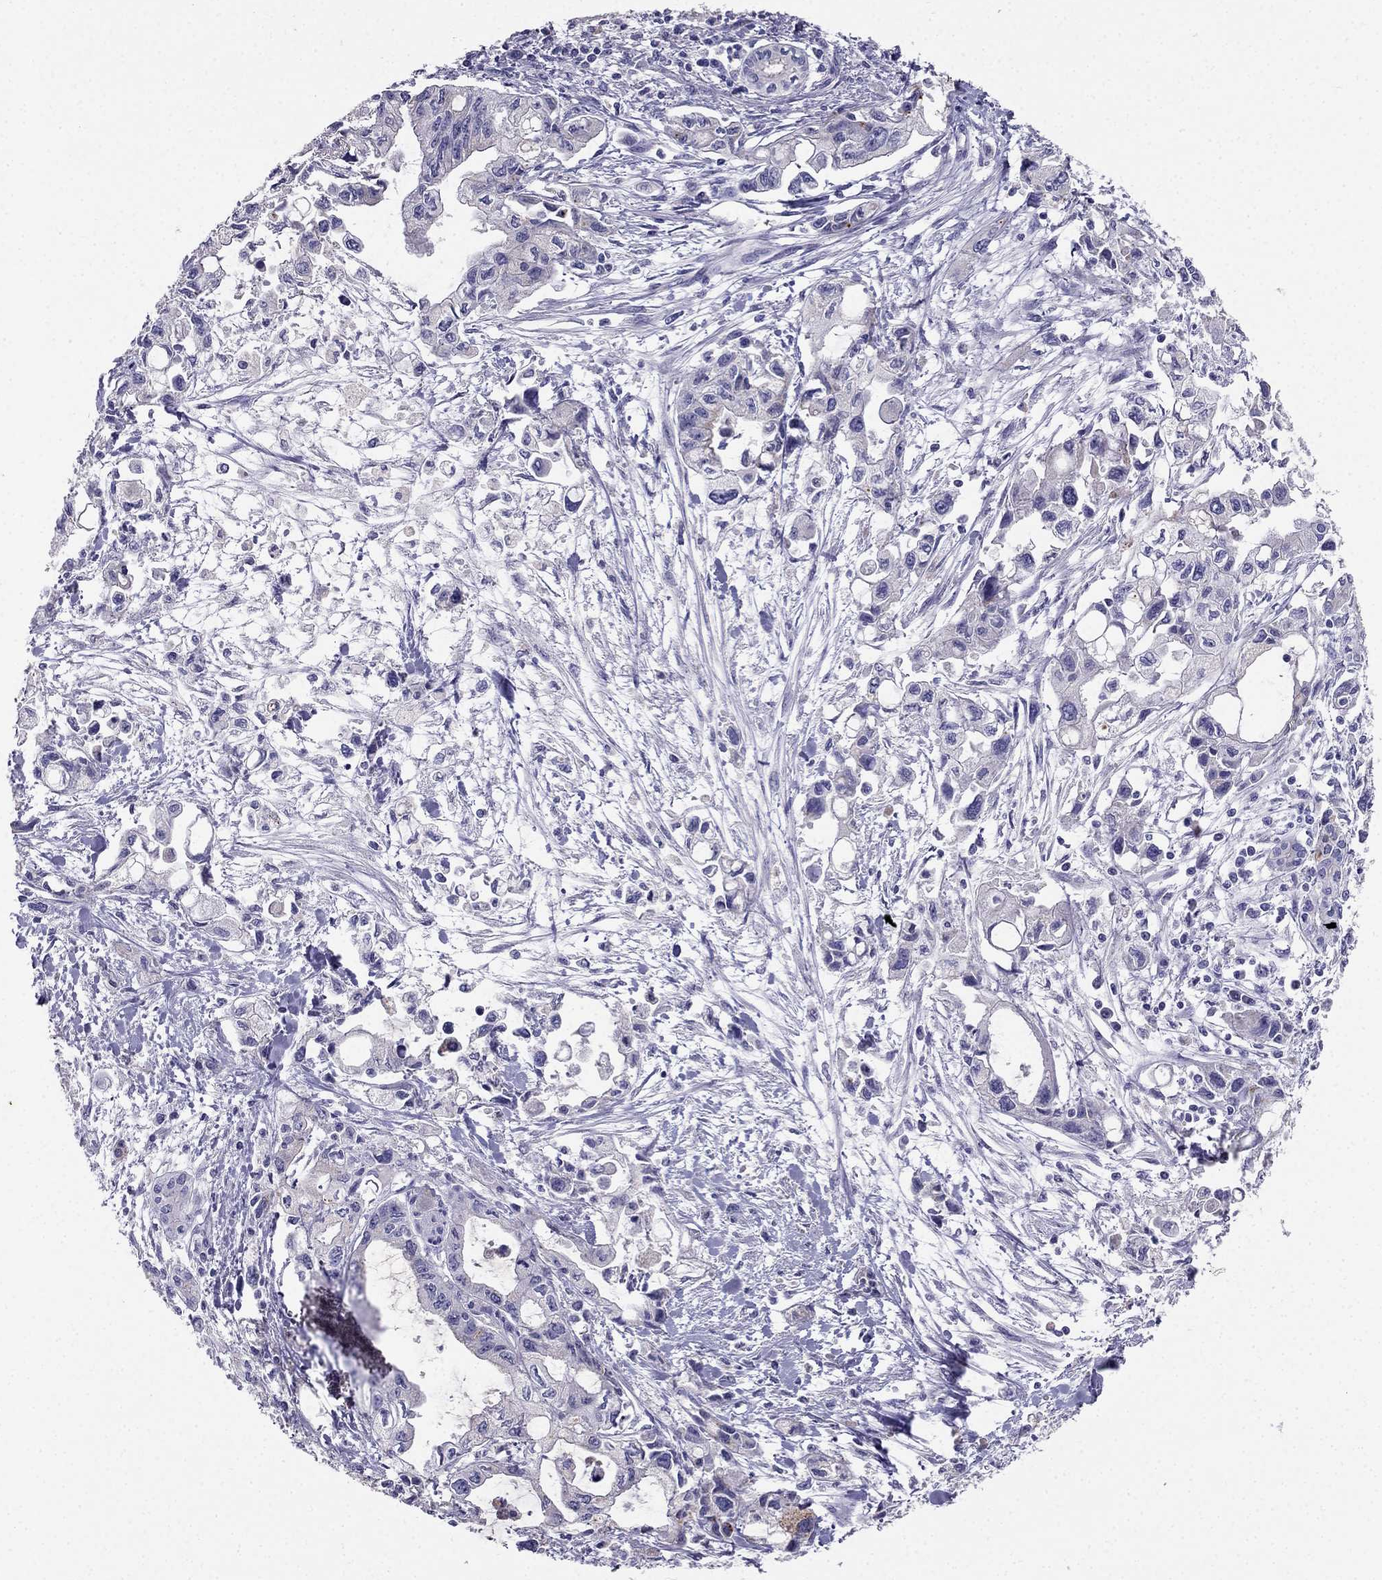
{"staining": {"intensity": "negative", "quantity": "none", "location": "none"}, "tissue": "pancreatic cancer", "cell_type": "Tumor cells", "image_type": "cancer", "snomed": [{"axis": "morphology", "description": "Adenocarcinoma, NOS"}, {"axis": "topography", "description": "Pancreas"}], "caption": "This is an immunohistochemistry histopathology image of human pancreatic adenocarcinoma. There is no positivity in tumor cells.", "gene": "PTH", "patient": {"sex": "female", "age": 61}}